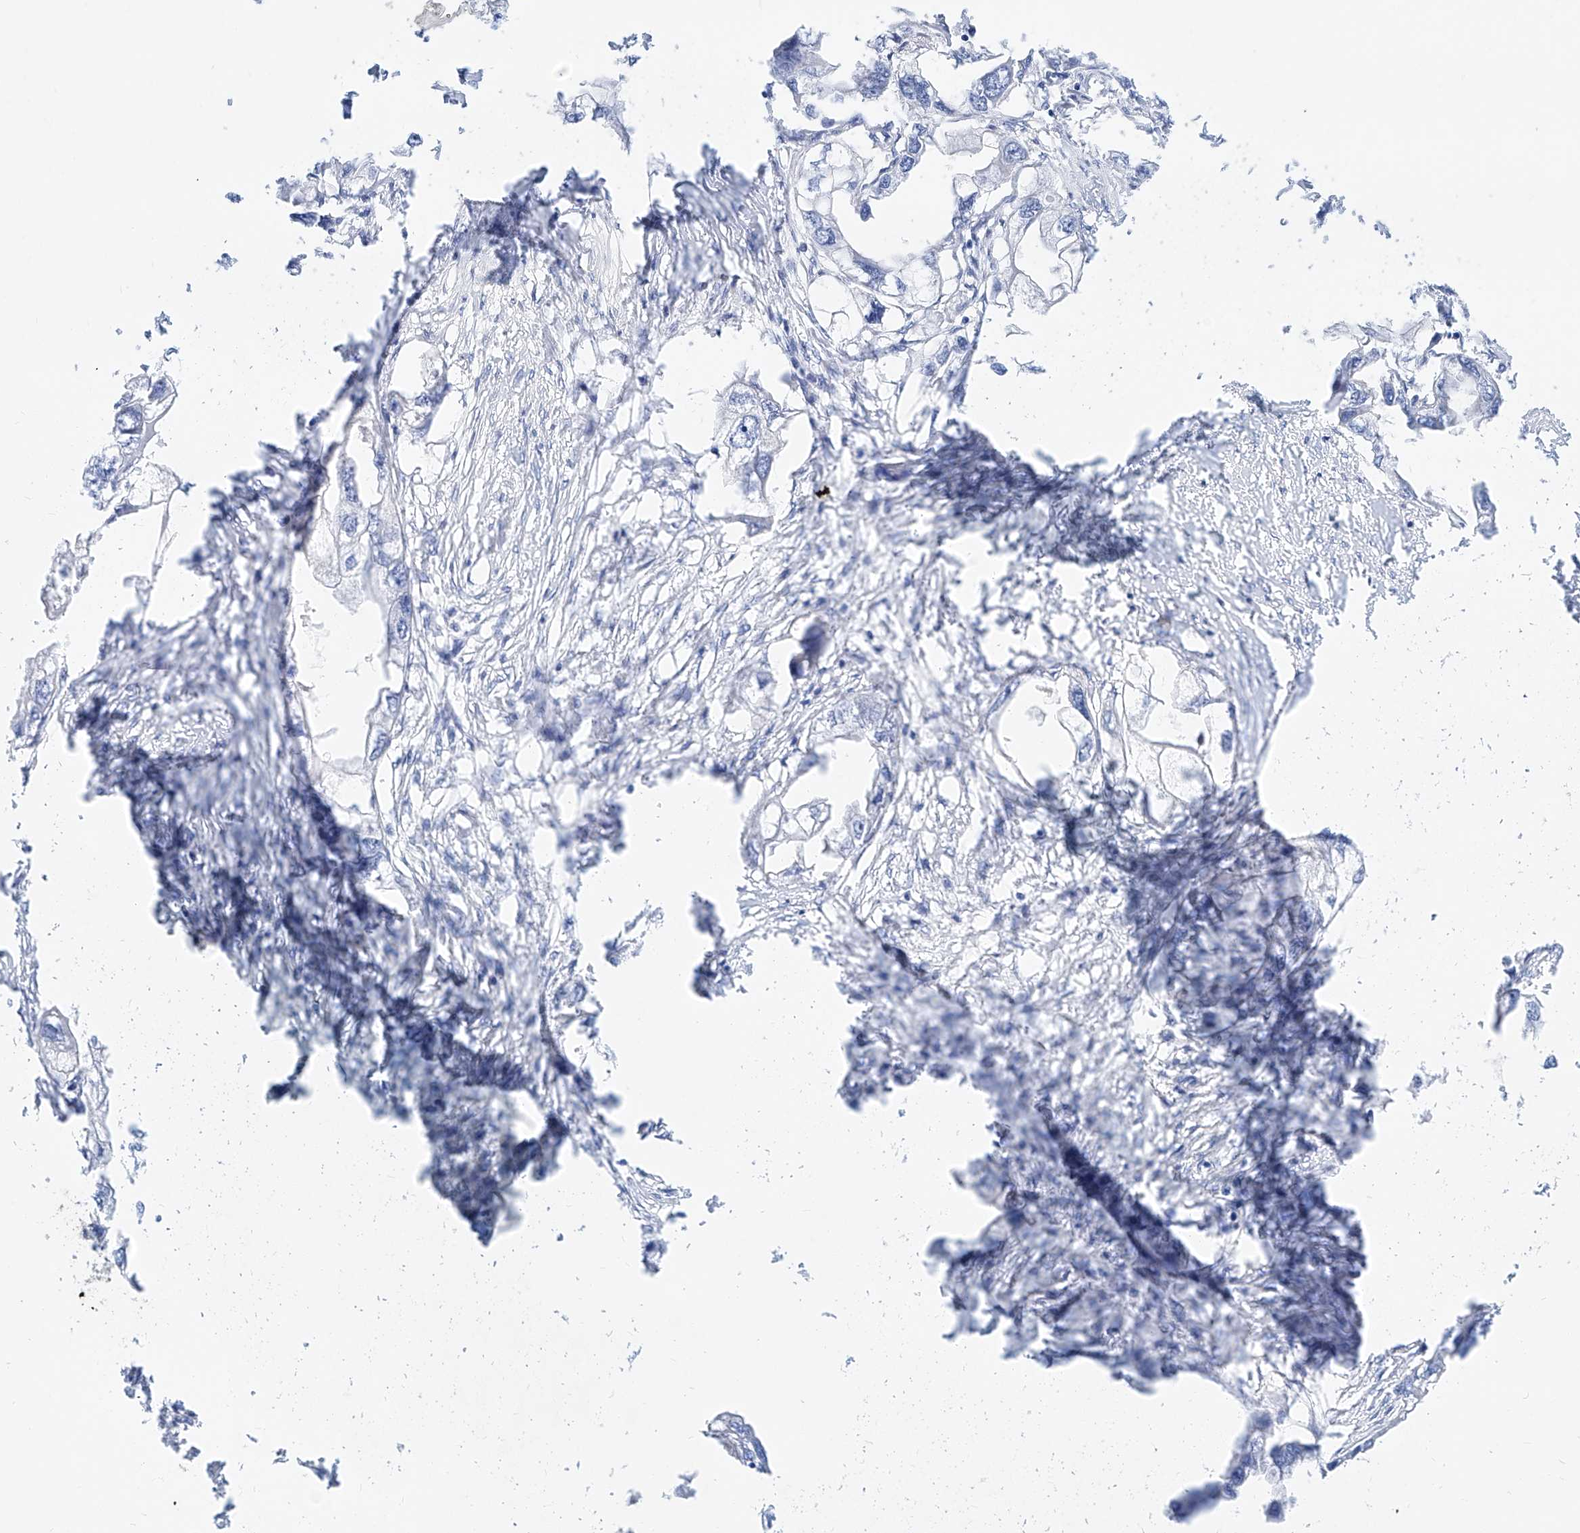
{"staining": {"intensity": "negative", "quantity": "none", "location": "none"}, "tissue": "endometrial cancer", "cell_type": "Tumor cells", "image_type": "cancer", "snomed": [{"axis": "morphology", "description": "Adenocarcinoma, NOS"}, {"axis": "morphology", "description": "Adenocarcinoma, metastatic, NOS"}, {"axis": "topography", "description": "Adipose tissue"}, {"axis": "topography", "description": "Endometrium"}], "caption": "Image shows no significant protein expression in tumor cells of endometrial cancer. (Brightfield microscopy of DAB (3,3'-diaminobenzidine) immunohistochemistry at high magnification).", "gene": "SLC25A29", "patient": {"sex": "female", "age": 67}}